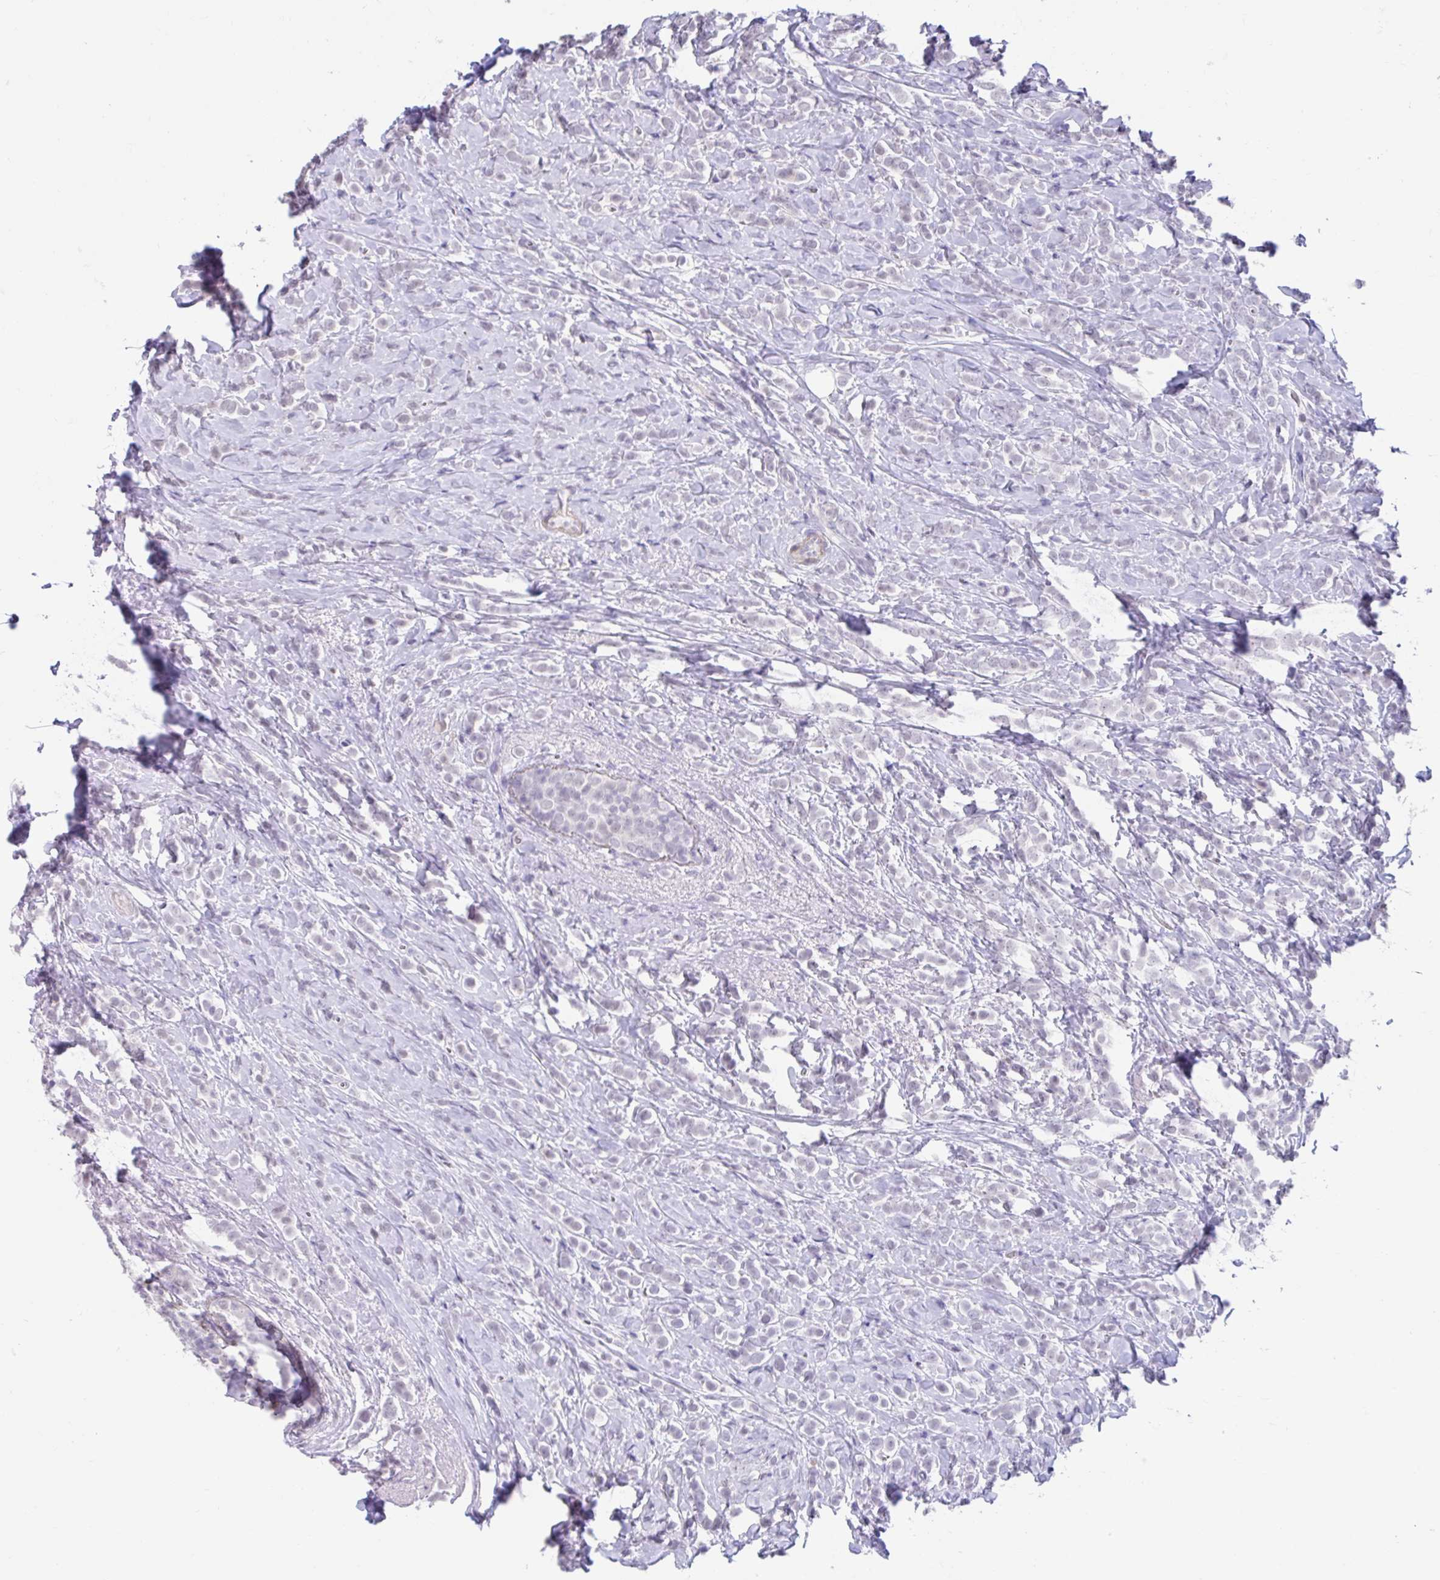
{"staining": {"intensity": "negative", "quantity": "none", "location": "none"}, "tissue": "breast cancer", "cell_type": "Tumor cells", "image_type": "cancer", "snomed": [{"axis": "morphology", "description": "Lobular carcinoma"}, {"axis": "topography", "description": "Breast"}], "caption": "Human breast cancer stained for a protein using immunohistochemistry exhibits no staining in tumor cells.", "gene": "DCAF17", "patient": {"sex": "female", "age": 49}}